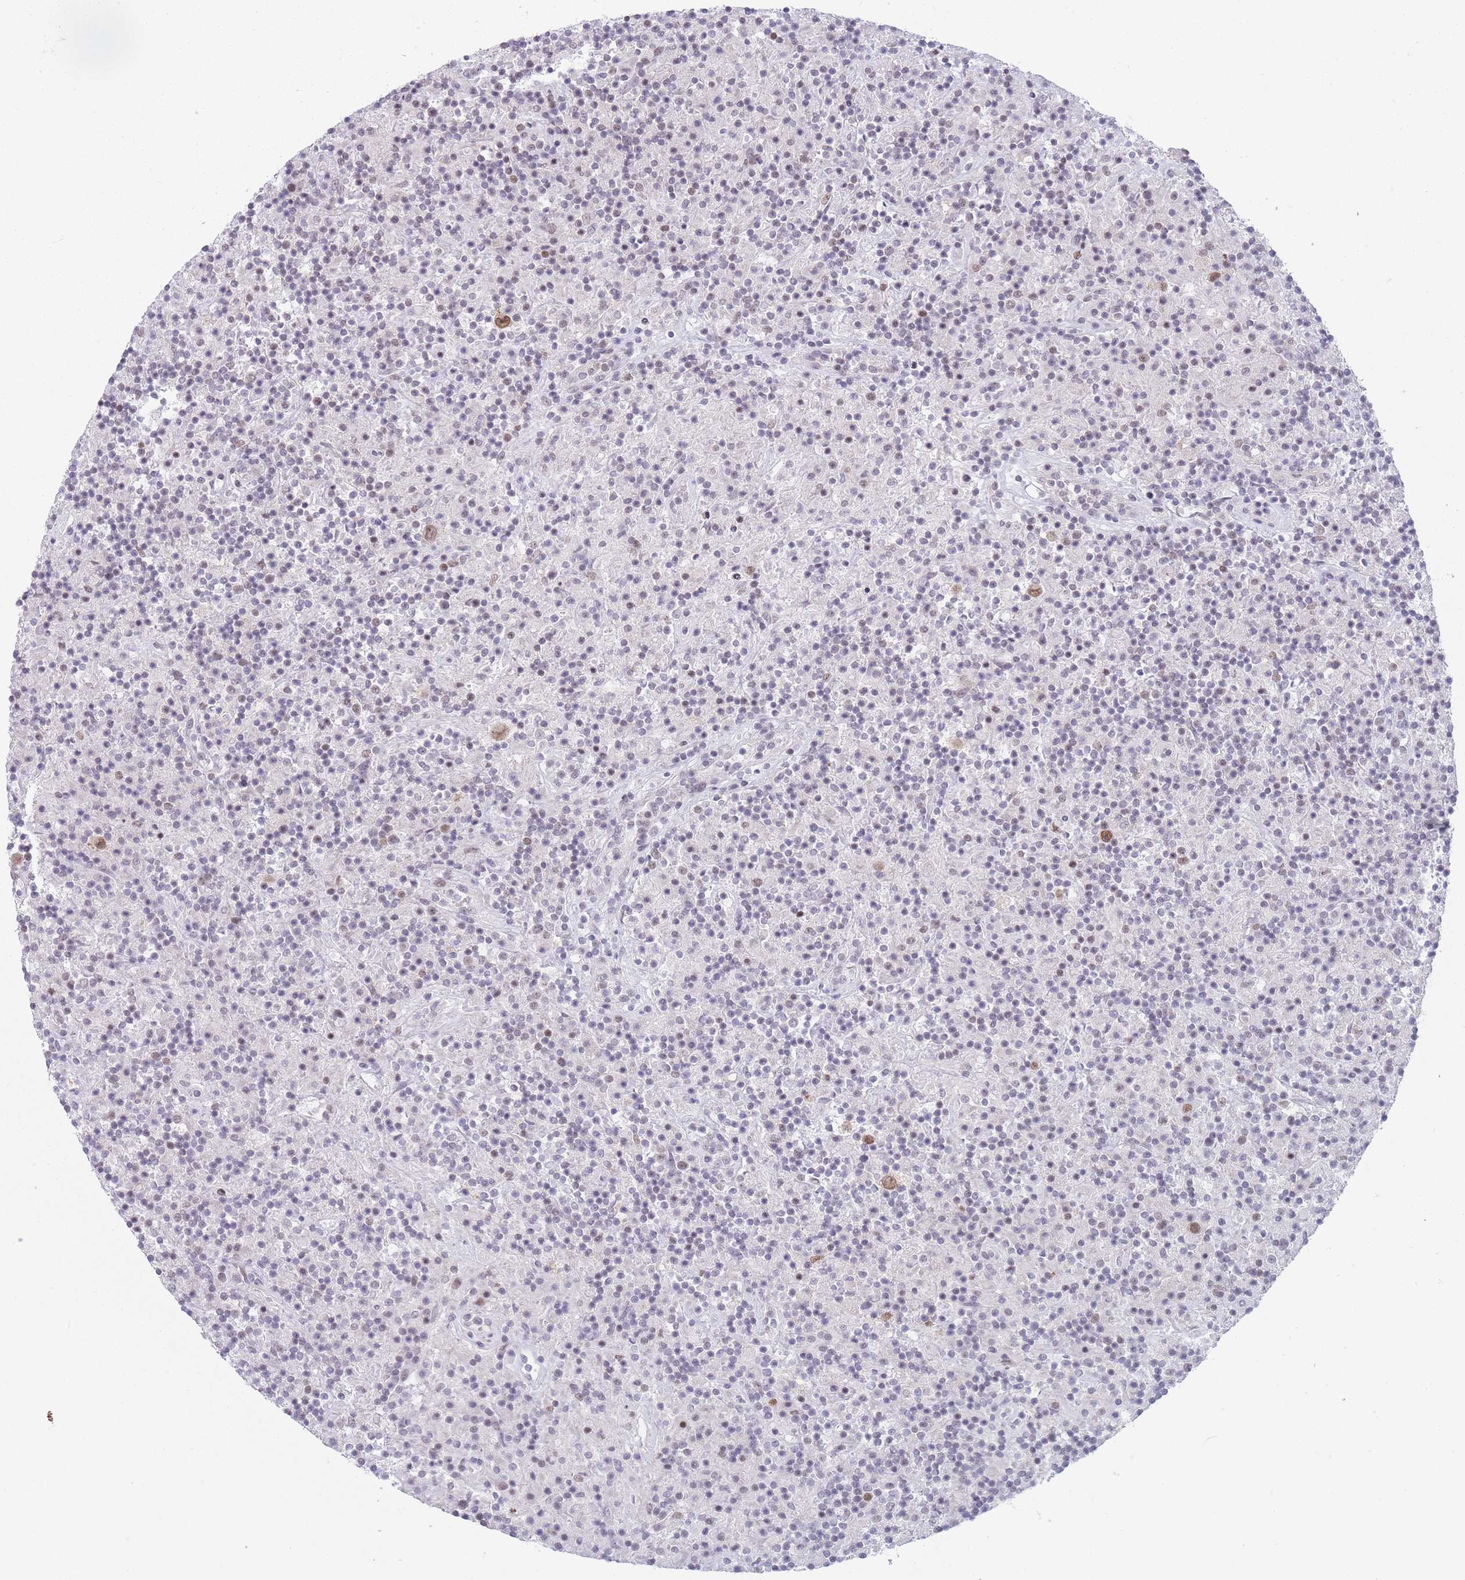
{"staining": {"intensity": "moderate", "quantity": ">75%", "location": "nuclear"}, "tissue": "lymphoma", "cell_type": "Tumor cells", "image_type": "cancer", "snomed": [{"axis": "morphology", "description": "Hodgkin's disease, NOS"}, {"axis": "topography", "description": "Lymph node"}], "caption": "A histopathology image of Hodgkin's disease stained for a protein demonstrates moderate nuclear brown staining in tumor cells. (brown staining indicates protein expression, while blue staining denotes nuclei).", "gene": "ARID3B", "patient": {"sex": "male", "age": 70}}